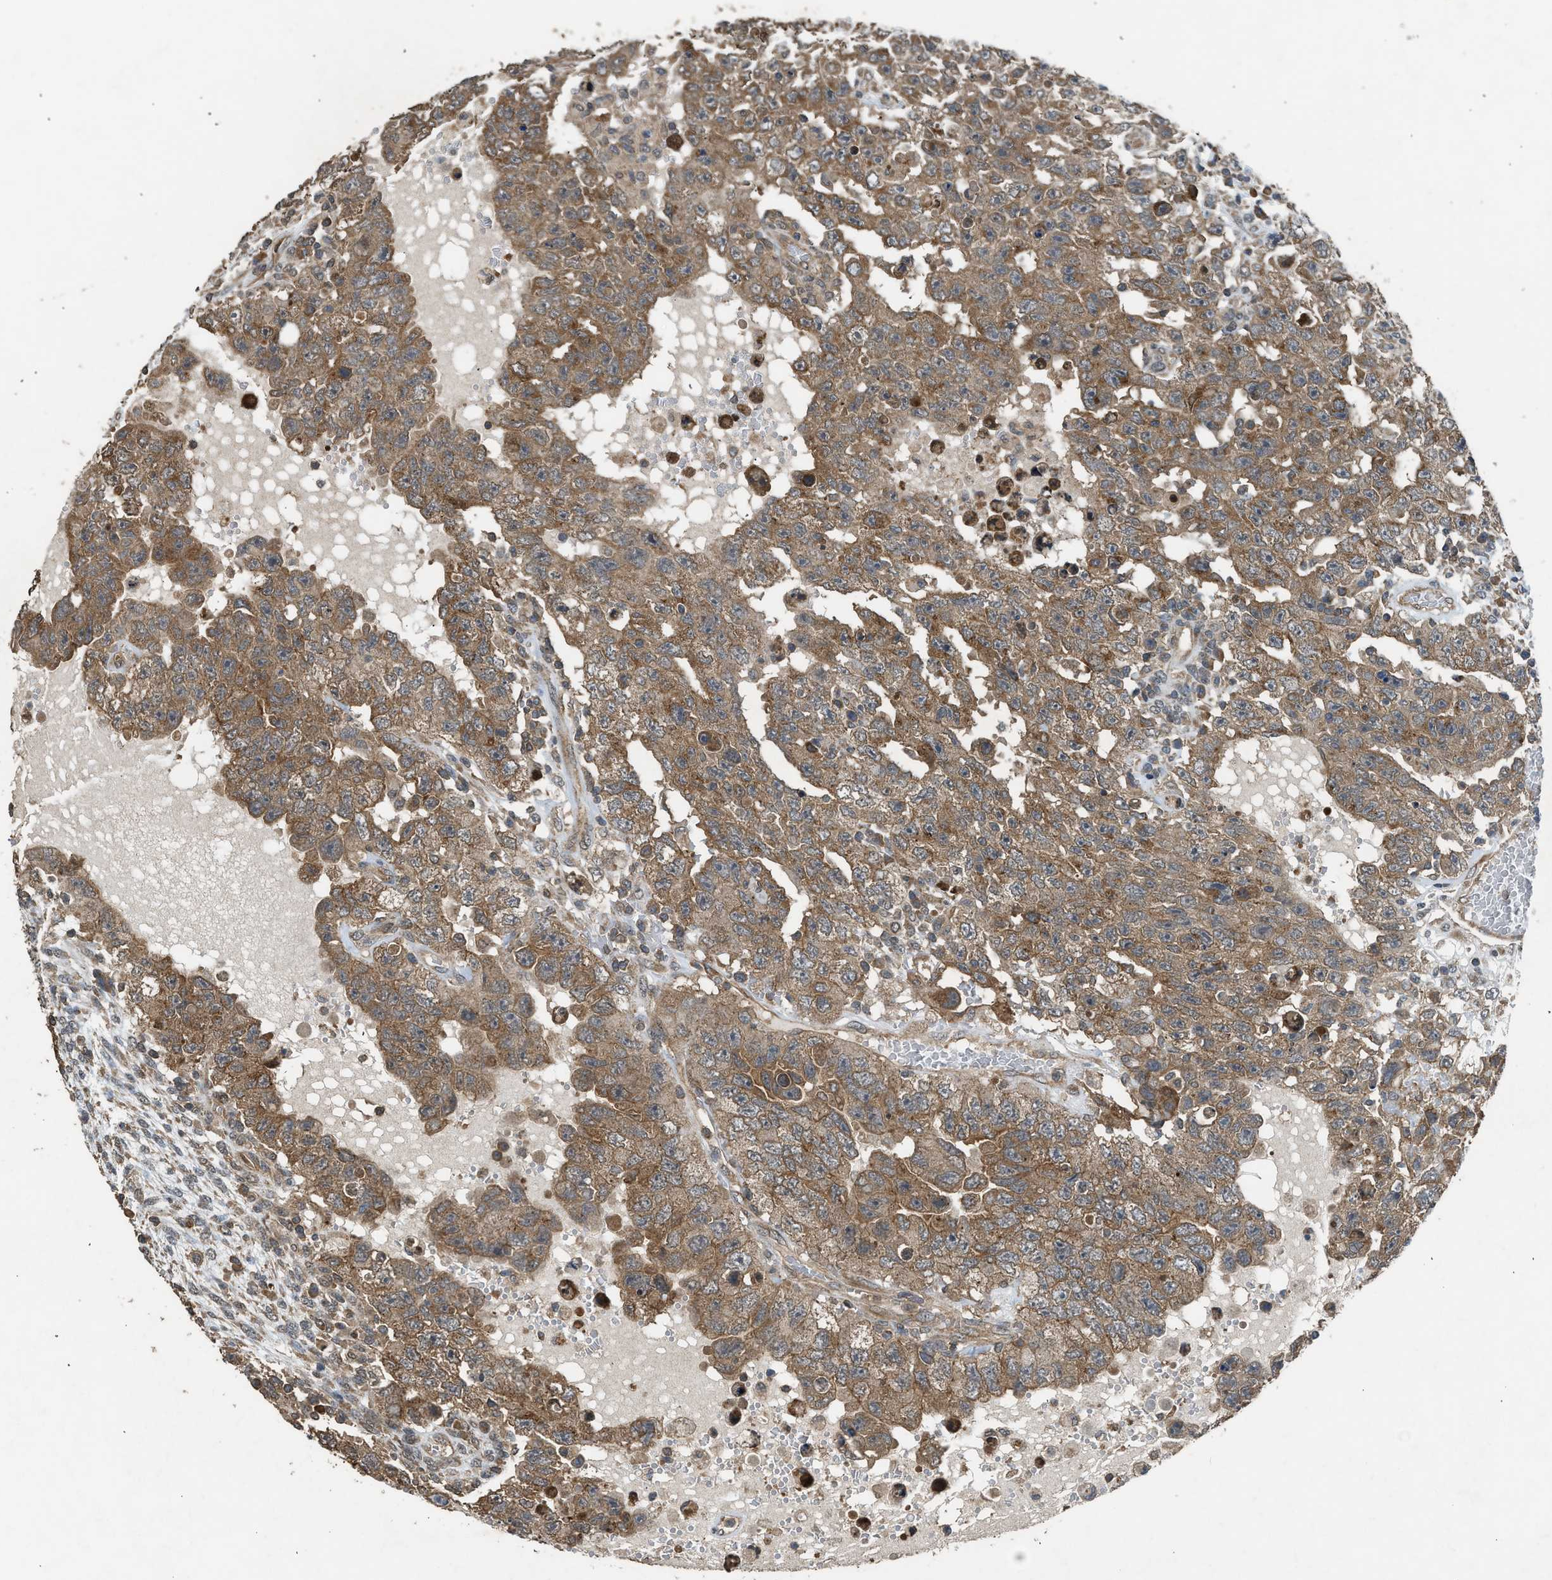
{"staining": {"intensity": "moderate", "quantity": ">75%", "location": "cytoplasmic/membranous"}, "tissue": "testis cancer", "cell_type": "Tumor cells", "image_type": "cancer", "snomed": [{"axis": "morphology", "description": "Carcinoma, Embryonal, NOS"}, {"axis": "topography", "description": "Testis"}], "caption": "Immunohistochemistry micrograph of human testis embryonal carcinoma stained for a protein (brown), which displays medium levels of moderate cytoplasmic/membranous staining in about >75% of tumor cells.", "gene": "HIP1R", "patient": {"sex": "male", "age": 26}}